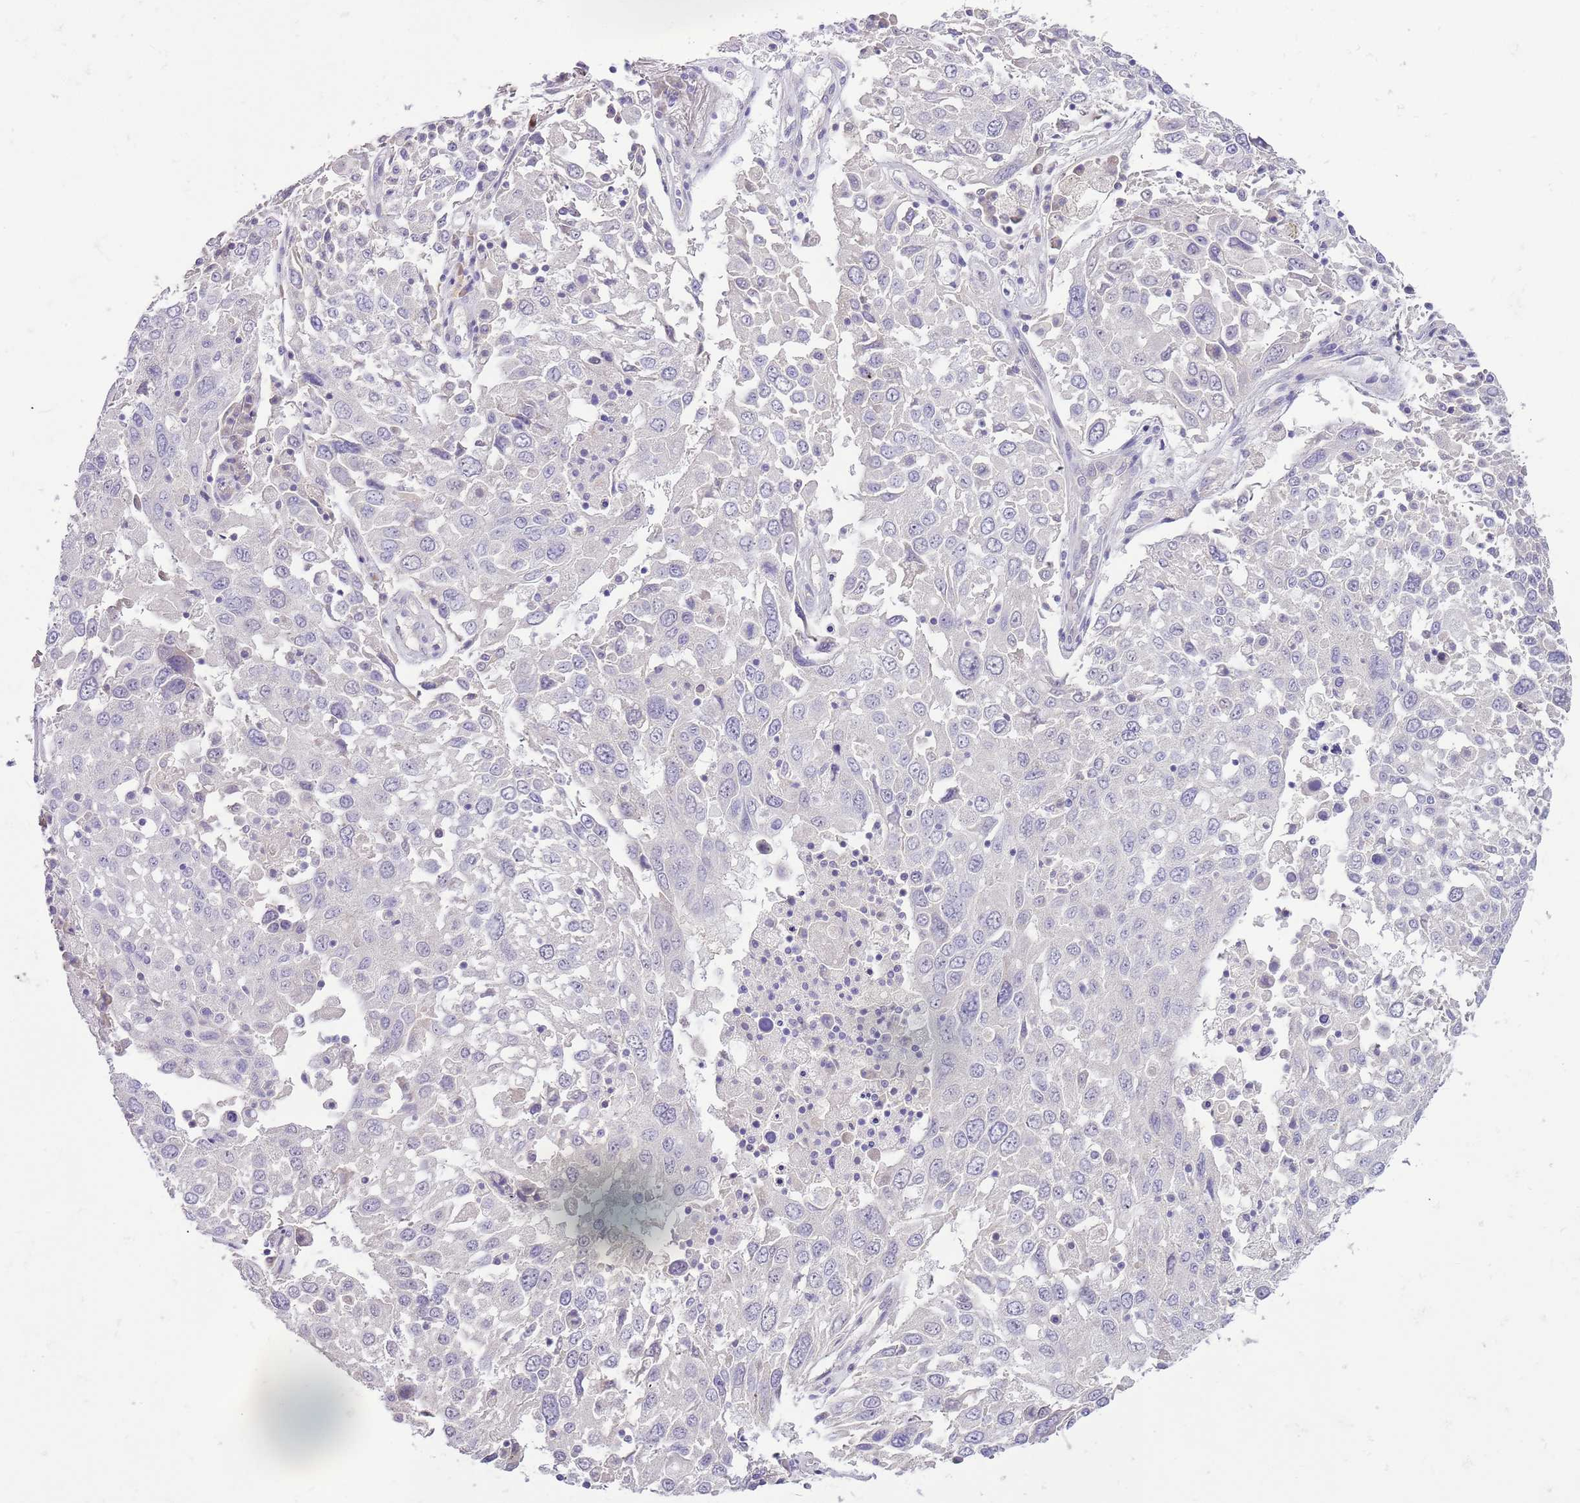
{"staining": {"intensity": "negative", "quantity": "none", "location": "none"}, "tissue": "lung cancer", "cell_type": "Tumor cells", "image_type": "cancer", "snomed": [{"axis": "morphology", "description": "Squamous cell carcinoma, NOS"}, {"axis": "topography", "description": "Lung"}], "caption": "Immunohistochemistry (IHC) micrograph of neoplastic tissue: lung squamous cell carcinoma stained with DAB (3,3'-diaminobenzidine) exhibits no significant protein positivity in tumor cells. The staining was performed using DAB (3,3'-diaminobenzidine) to visualize the protein expression in brown, while the nuclei were stained in blue with hematoxylin (Magnification: 20x).", "gene": "RFK", "patient": {"sex": "male", "age": 65}}